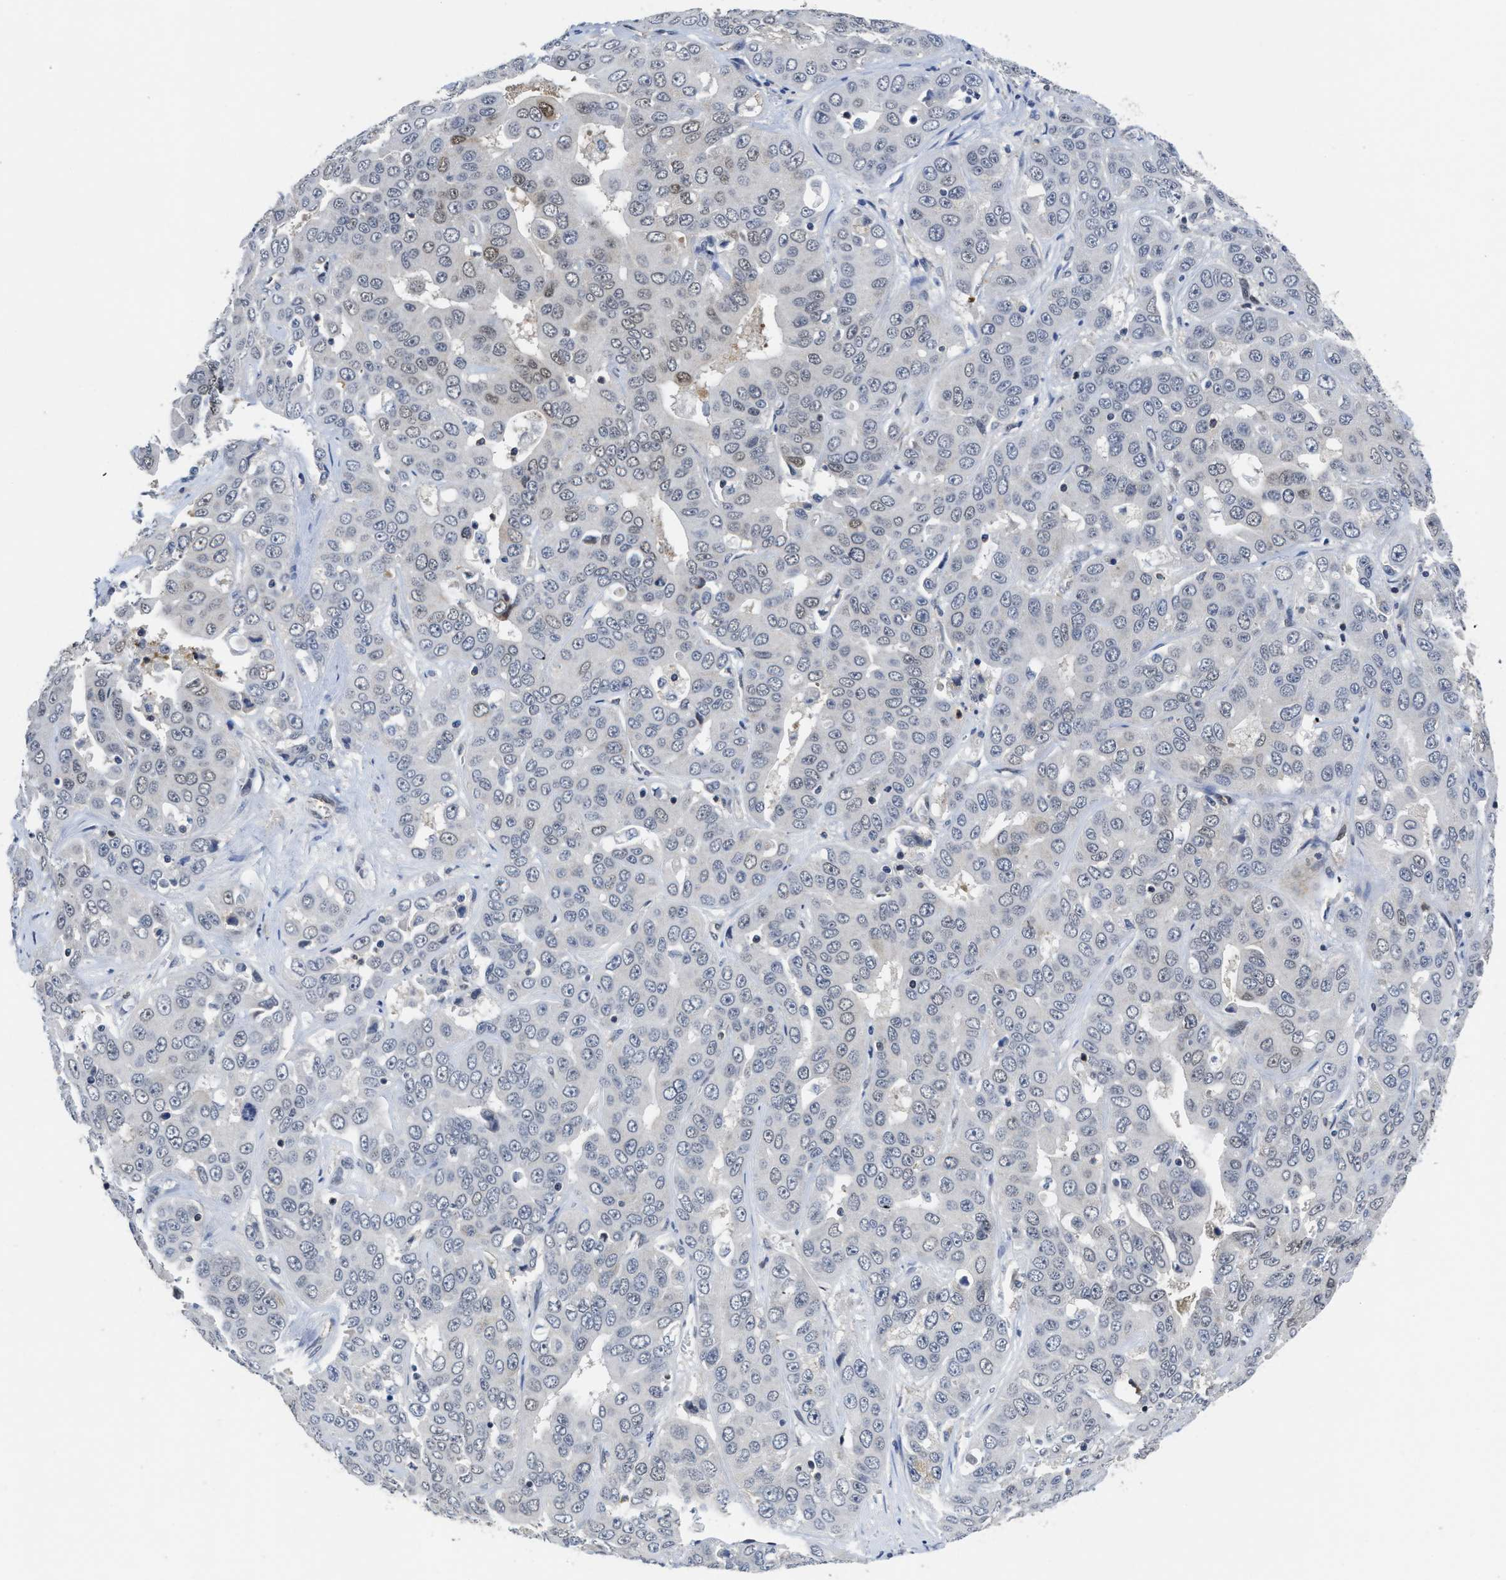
{"staining": {"intensity": "weak", "quantity": "<25%", "location": "nuclear"}, "tissue": "liver cancer", "cell_type": "Tumor cells", "image_type": "cancer", "snomed": [{"axis": "morphology", "description": "Cholangiocarcinoma"}, {"axis": "topography", "description": "Liver"}], "caption": "Immunohistochemical staining of human liver cancer (cholangiocarcinoma) reveals no significant positivity in tumor cells. (IHC, brightfield microscopy, high magnification).", "gene": "HIF1A", "patient": {"sex": "female", "age": 52}}